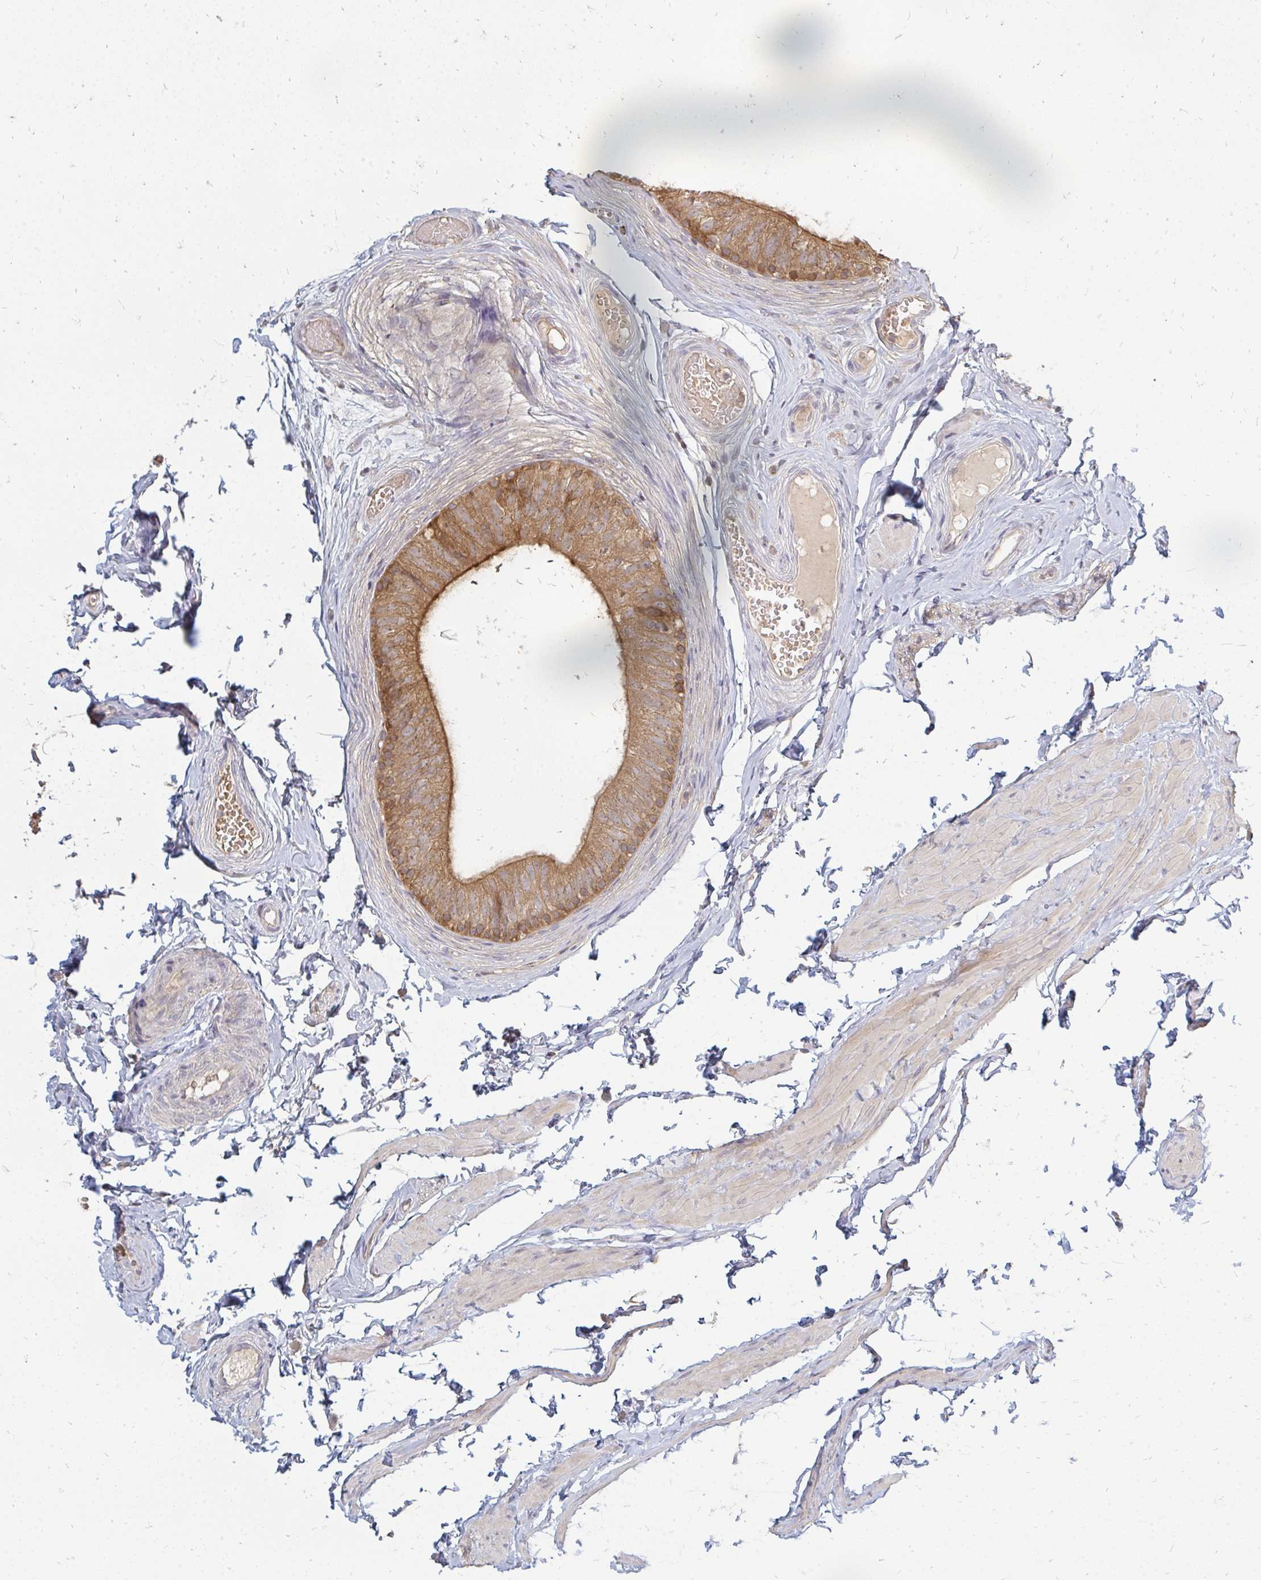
{"staining": {"intensity": "moderate", "quantity": ">75%", "location": "cytoplasmic/membranous"}, "tissue": "epididymis", "cell_type": "Glandular cells", "image_type": "normal", "snomed": [{"axis": "morphology", "description": "Normal tissue, NOS"}, {"axis": "topography", "description": "Epididymis, spermatic cord, NOS"}, {"axis": "topography", "description": "Epididymis"}, {"axis": "topography", "description": "Peripheral nerve tissue"}], "caption": "Immunohistochemistry (DAB) staining of benign epididymis demonstrates moderate cytoplasmic/membranous protein expression in approximately >75% of glandular cells. (DAB (3,3'-diaminobenzidine) IHC with brightfield microscopy, high magnification).", "gene": "ZNF285", "patient": {"sex": "male", "age": 29}}